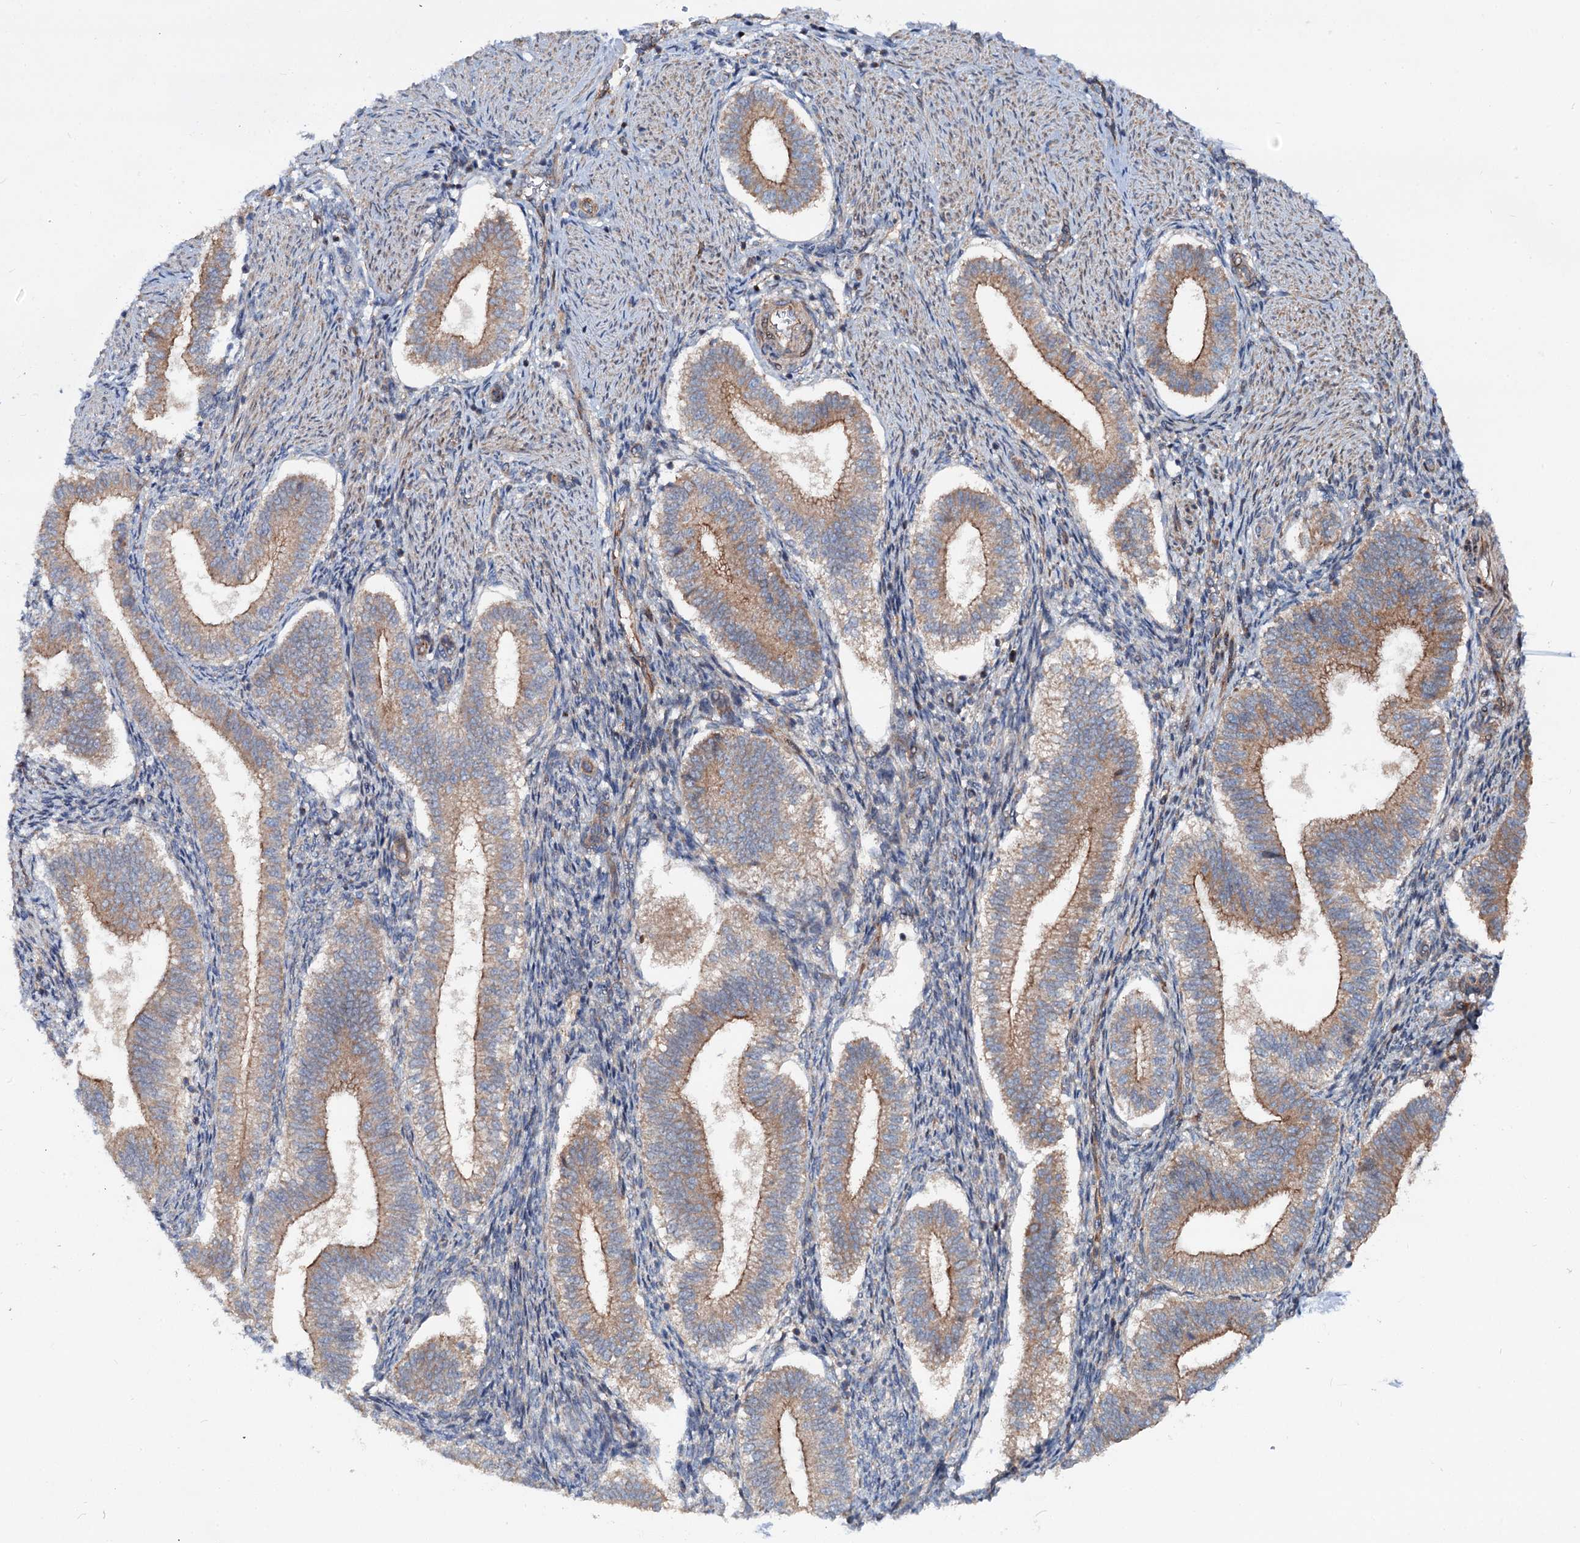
{"staining": {"intensity": "moderate", "quantity": "25%-75%", "location": "cytoplasmic/membranous"}, "tissue": "endometrium", "cell_type": "Cells in endometrial stroma", "image_type": "normal", "snomed": [{"axis": "morphology", "description": "Normal tissue, NOS"}, {"axis": "topography", "description": "Endometrium"}], "caption": "About 25%-75% of cells in endometrial stroma in normal endometrium reveal moderate cytoplasmic/membranous protein positivity as visualized by brown immunohistochemical staining.", "gene": "ADGRG4", "patient": {"sex": "female", "age": 25}}